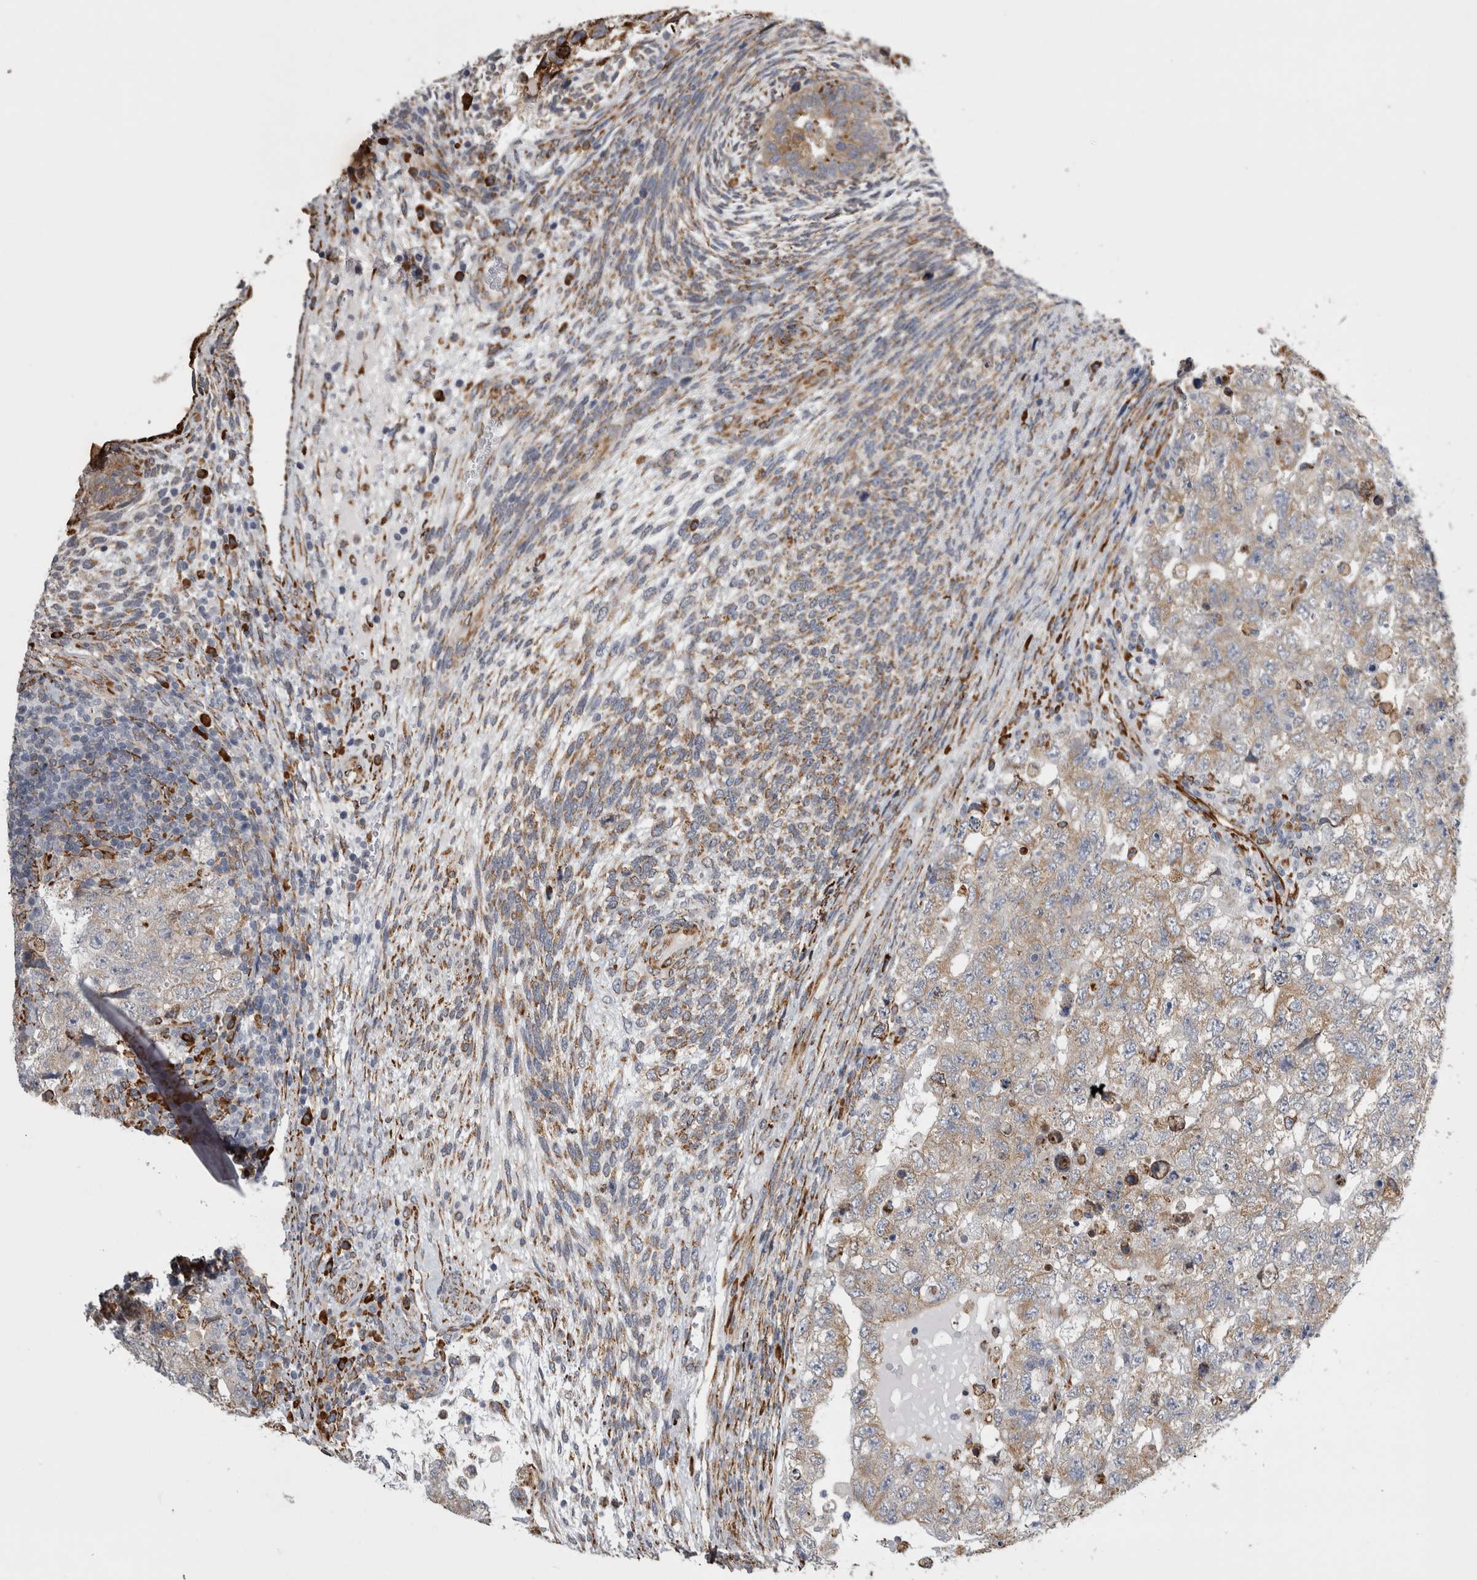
{"staining": {"intensity": "moderate", "quantity": "25%-75%", "location": "cytoplasmic/membranous"}, "tissue": "testis cancer", "cell_type": "Tumor cells", "image_type": "cancer", "snomed": [{"axis": "morphology", "description": "Carcinoma, Embryonal, NOS"}, {"axis": "topography", "description": "Testis"}], "caption": "DAB immunohistochemical staining of testis cancer demonstrates moderate cytoplasmic/membranous protein staining in about 25%-75% of tumor cells.", "gene": "FHIP2B", "patient": {"sex": "male", "age": 36}}